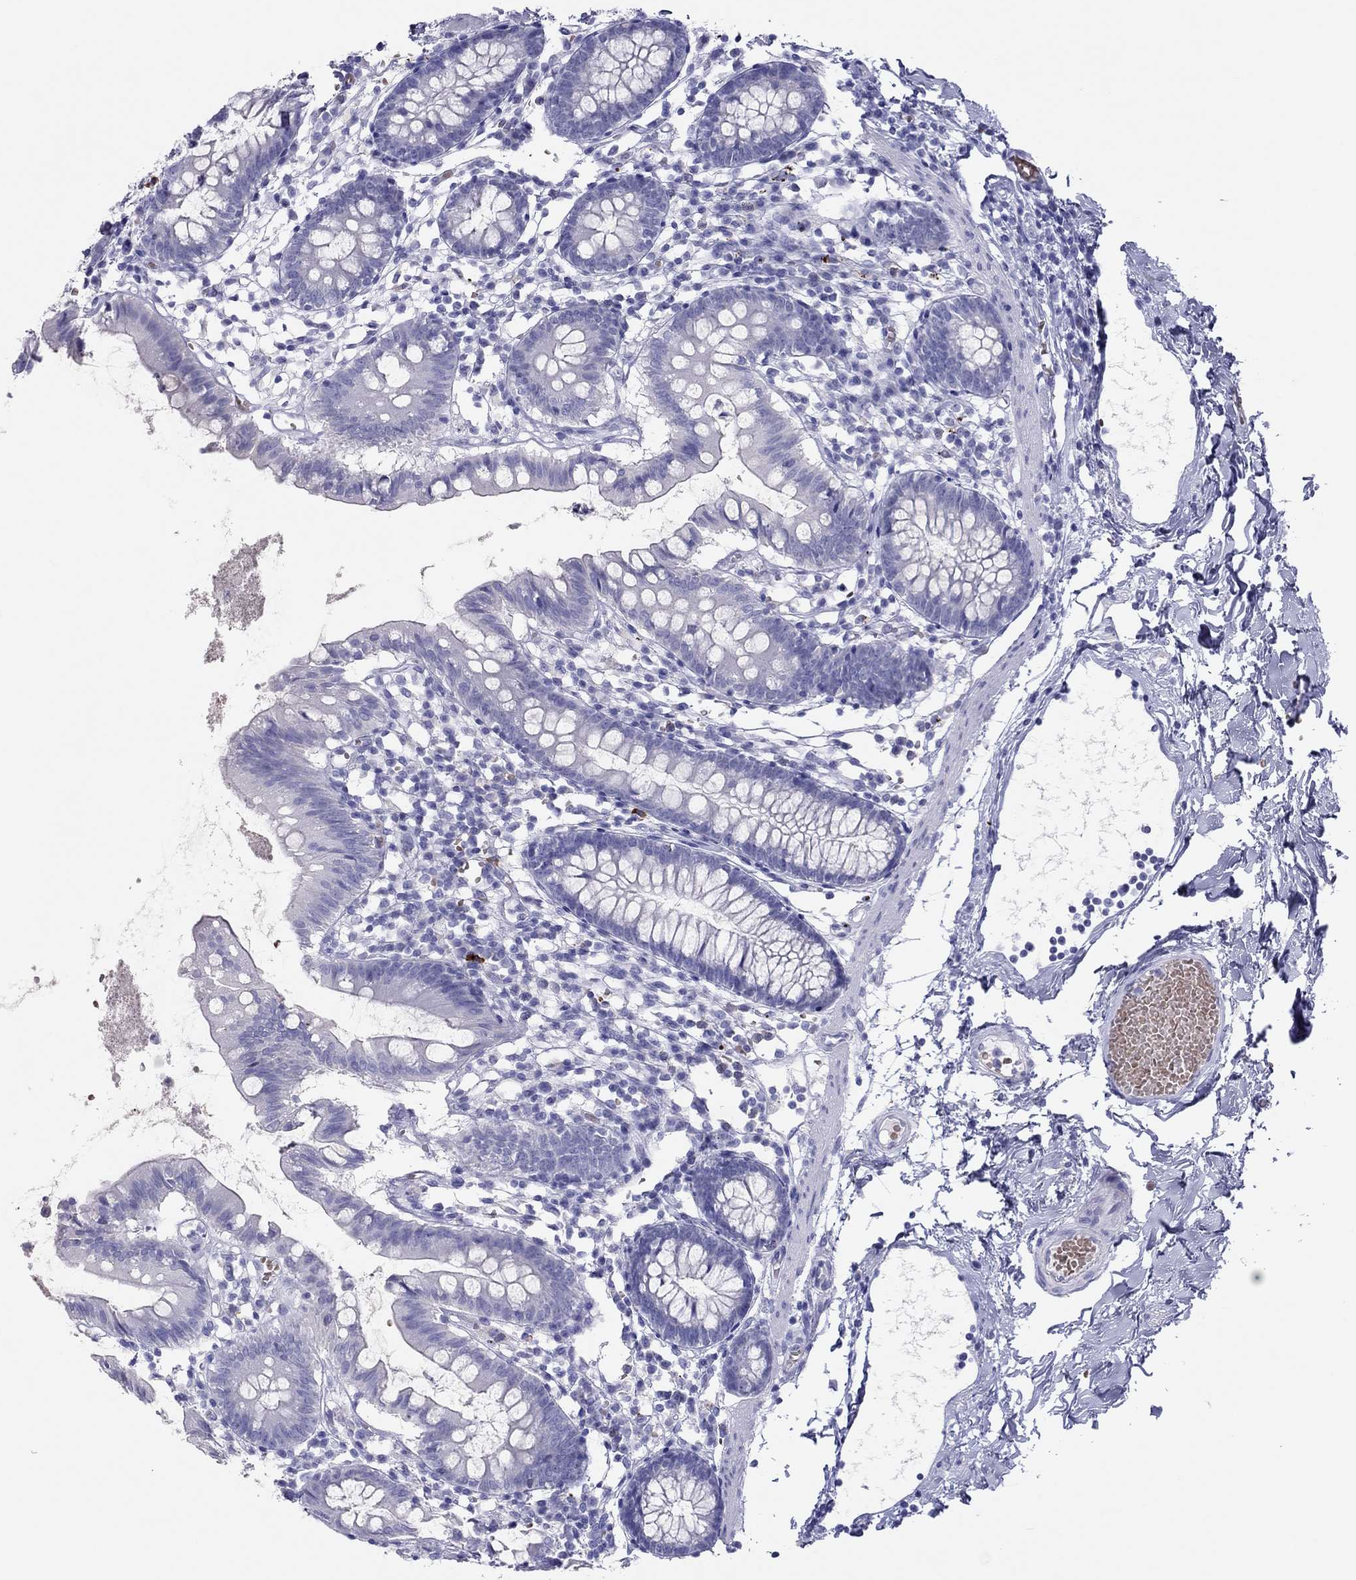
{"staining": {"intensity": "negative", "quantity": "none", "location": "none"}, "tissue": "small intestine", "cell_type": "Glandular cells", "image_type": "normal", "snomed": [{"axis": "morphology", "description": "Normal tissue, NOS"}, {"axis": "topography", "description": "Small intestine"}], "caption": "An IHC histopathology image of unremarkable small intestine is shown. There is no staining in glandular cells of small intestine.", "gene": "TSHB", "patient": {"sex": "female", "age": 90}}